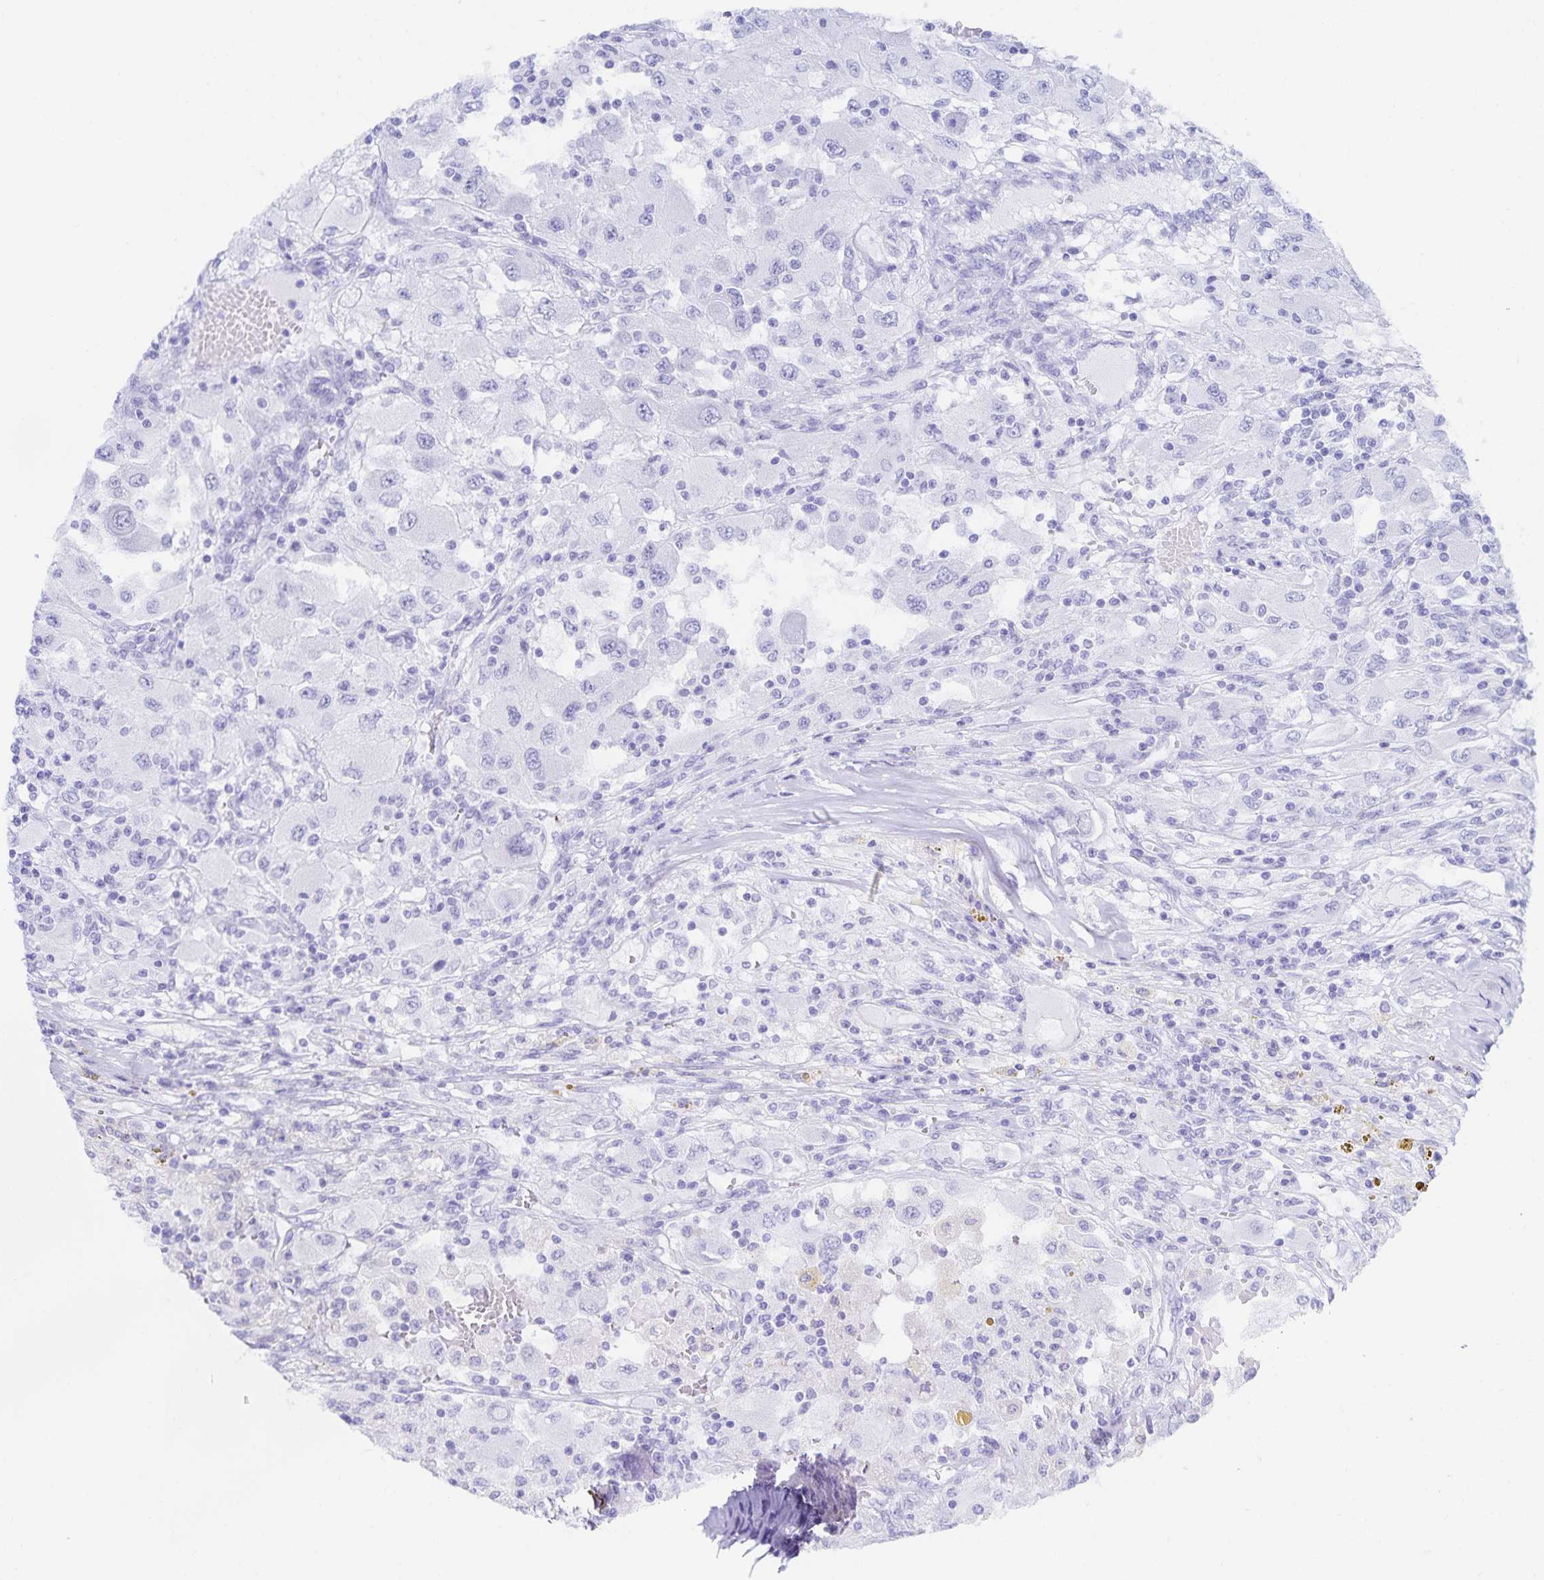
{"staining": {"intensity": "negative", "quantity": "none", "location": "none"}, "tissue": "renal cancer", "cell_type": "Tumor cells", "image_type": "cancer", "snomed": [{"axis": "morphology", "description": "Adenocarcinoma, NOS"}, {"axis": "topography", "description": "Kidney"}], "caption": "Tumor cells are negative for protein expression in human renal cancer.", "gene": "SNTN", "patient": {"sex": "female", "age": 67}}